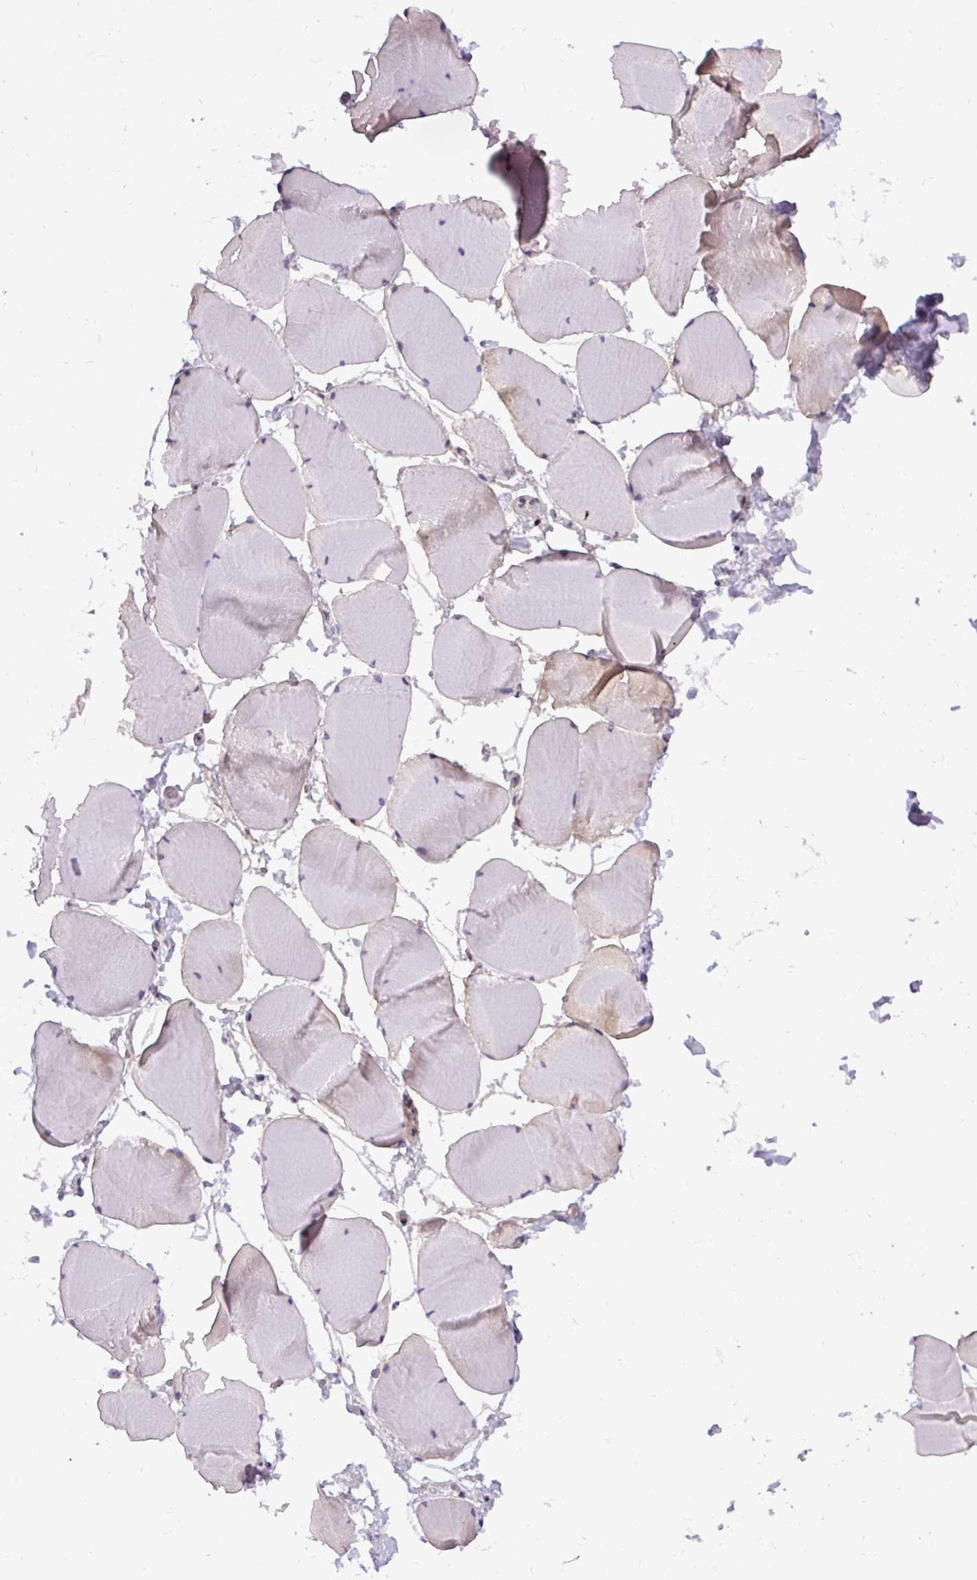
{"staining": {"intensity": "negative", "quantity": "none", "location": "none"}, "tissue": "skeletal muscle", "cell_type": "Myocytes", "image_type": "normal", "snomed": [{"axis": "morphology", "description": "Normal tissue, NOS"}, {"axis": "topography", "description": "Skeletal muscle"}], "caption": "Immunohistochemical staining of normal skeletal muscle displays no significant expression in myocytes. Nuclei are stained in blue.", "gene": "FAM117B", "patient": {"sex": "male", "age": 25}}